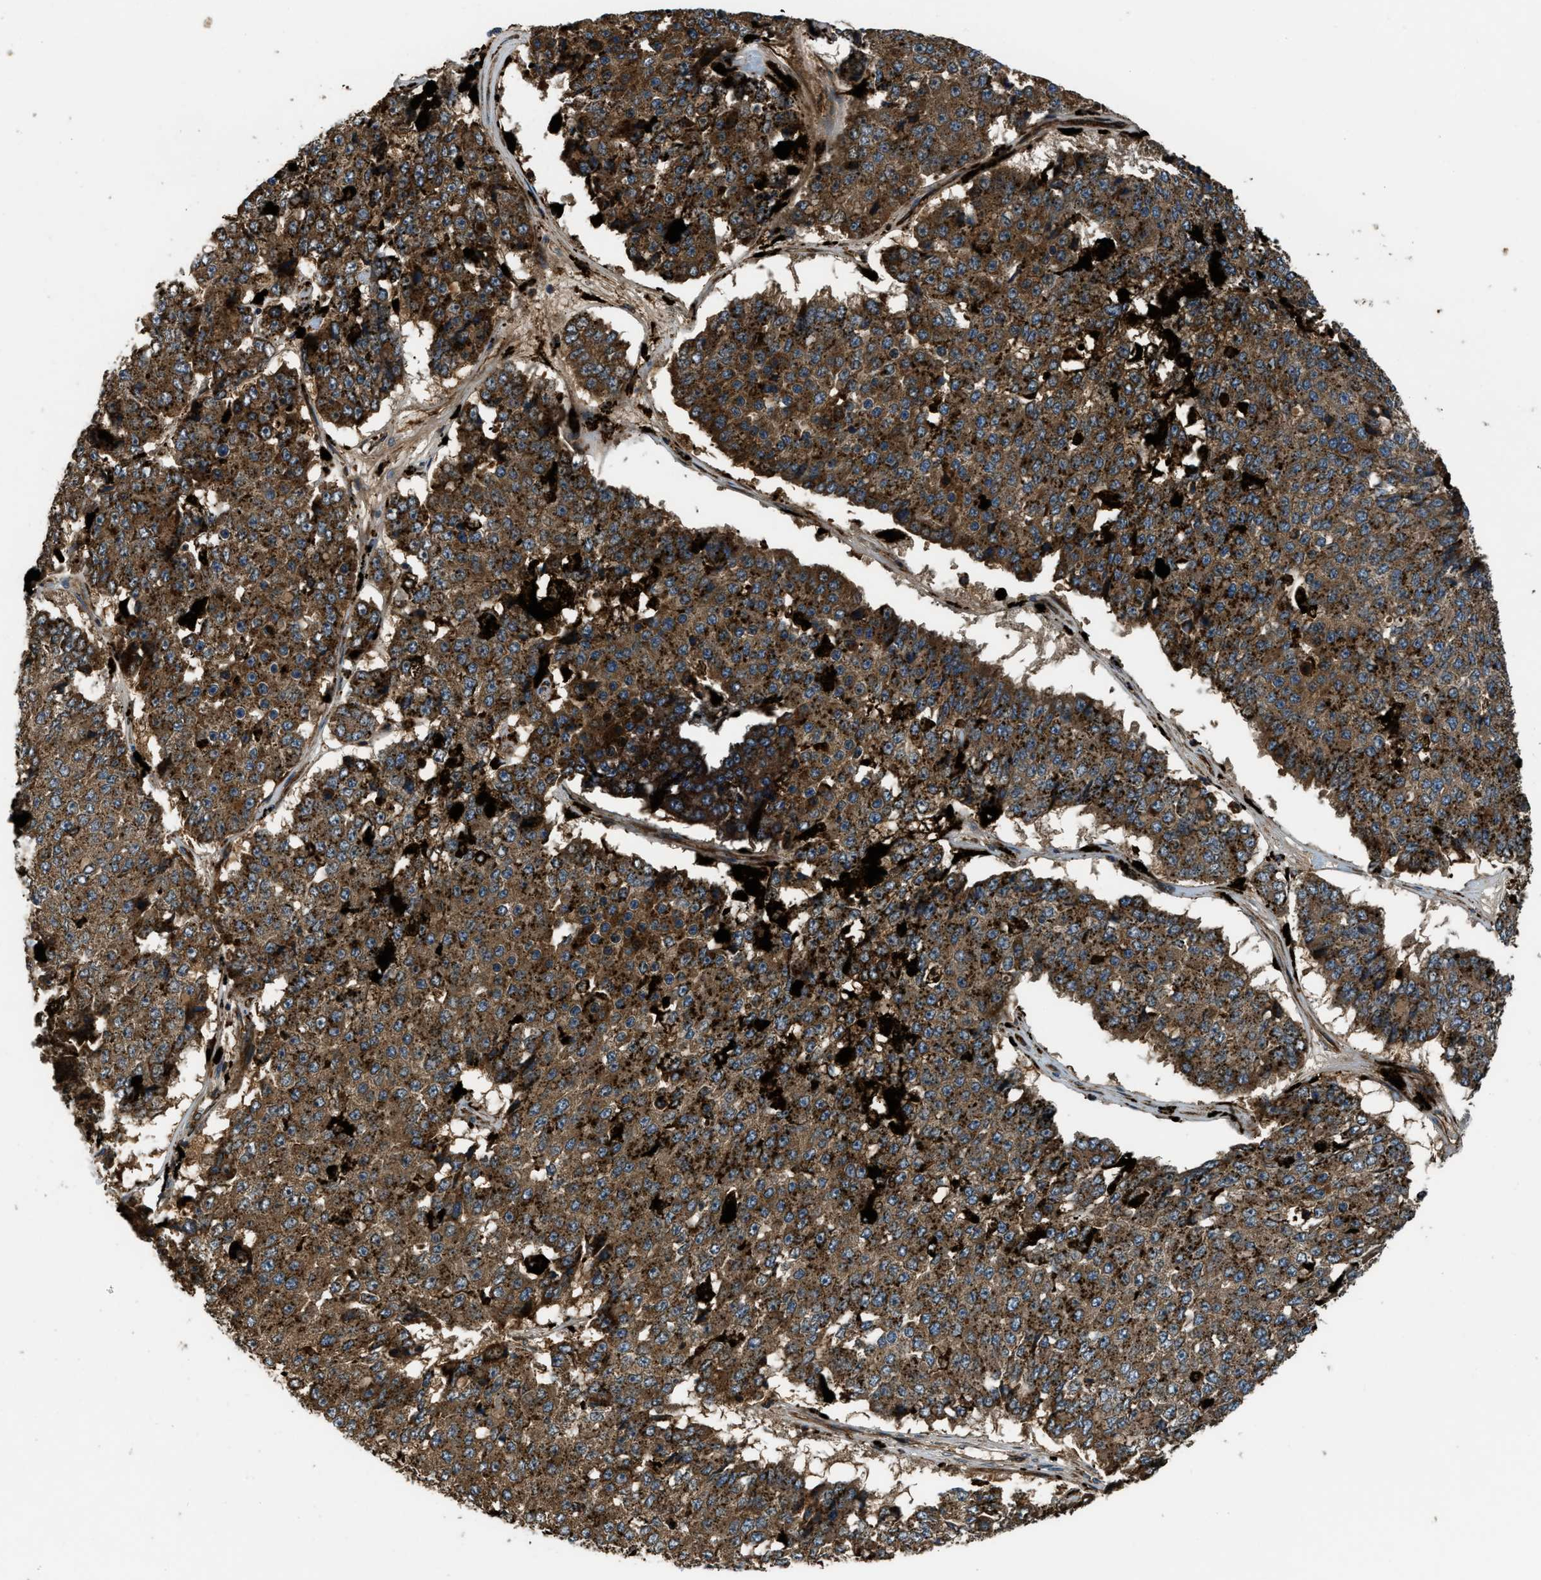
{"staining": {"intensity": "strong", "quantity": ">75%", "location": "cytoplasmic/membranous"}, "tissue": "pancreatic cancer", "cell_type": "Tumor cells", "image_type": "cancer", "snomed": [{"axis": "morphology", "description": "Adenocarcinoma, NOS"}, {"axis": "topography", "description": "Pancreas"}], "caption": "Pancreatic adenocarcinoma was stained to show a protein in brown. There is high levels of strong cytoplasmic/membranous staining in approximately >75% of tumor cells.", "gene": "GGH", "patient": {"sex": "male", "age": 50}}